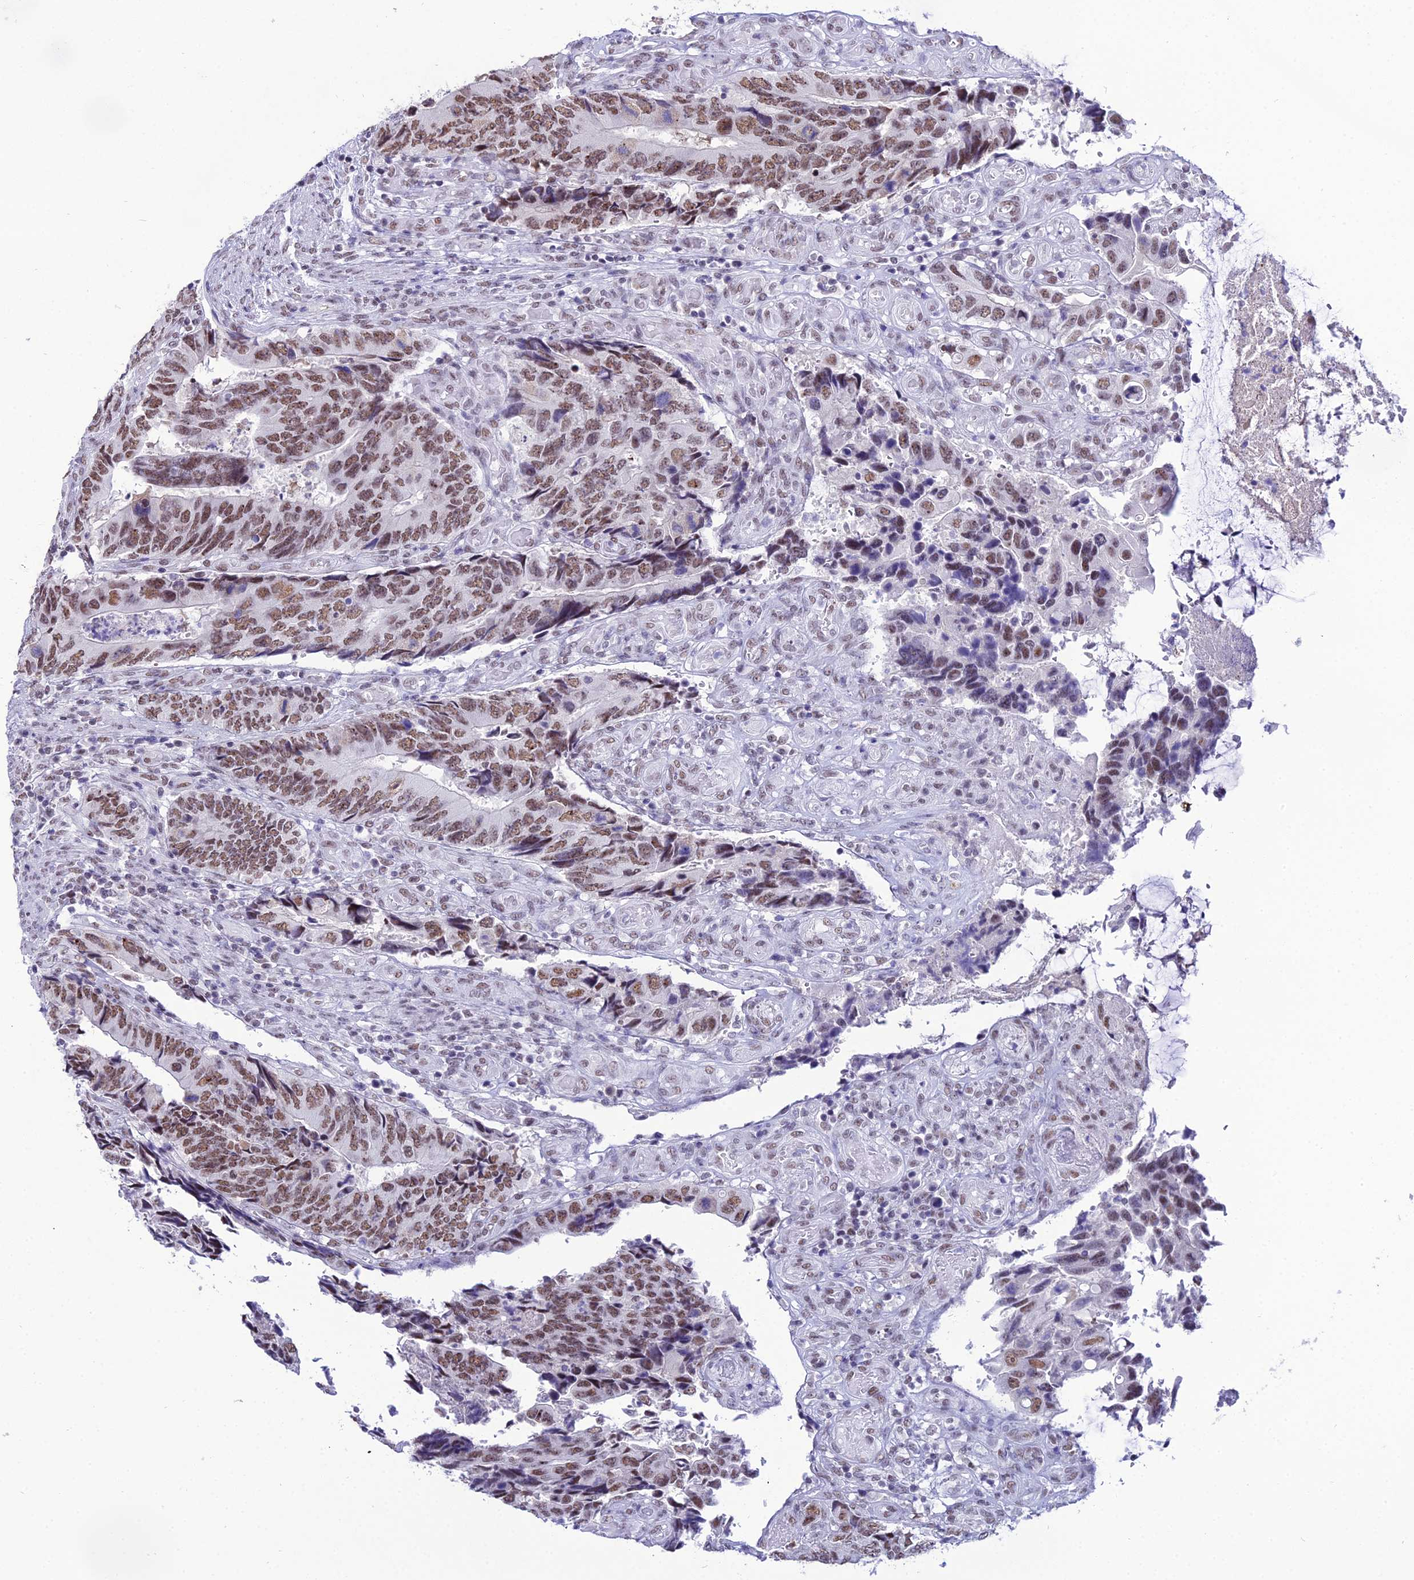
{"staining": {"intensity": "moderate", "quantity": ">75%", "location": "nuclear"}, "tissue": "colorectal cancer", "cell_type": "Tumor cells", "image_type": "cancer", "snomed": [{"axis": "morphology", "description": "Adenocarcinoma, NOS"}, {"axis": "topography", "description": "Colon"}], "caption": "This micrograph reveals IHC staining of colorectal cancer (adenocarcinoma), with medium moderate nuclear staining in about >75% of tumor cells.", "gene": "RBM12", "patient": {"sex": "male", "age": 87}}